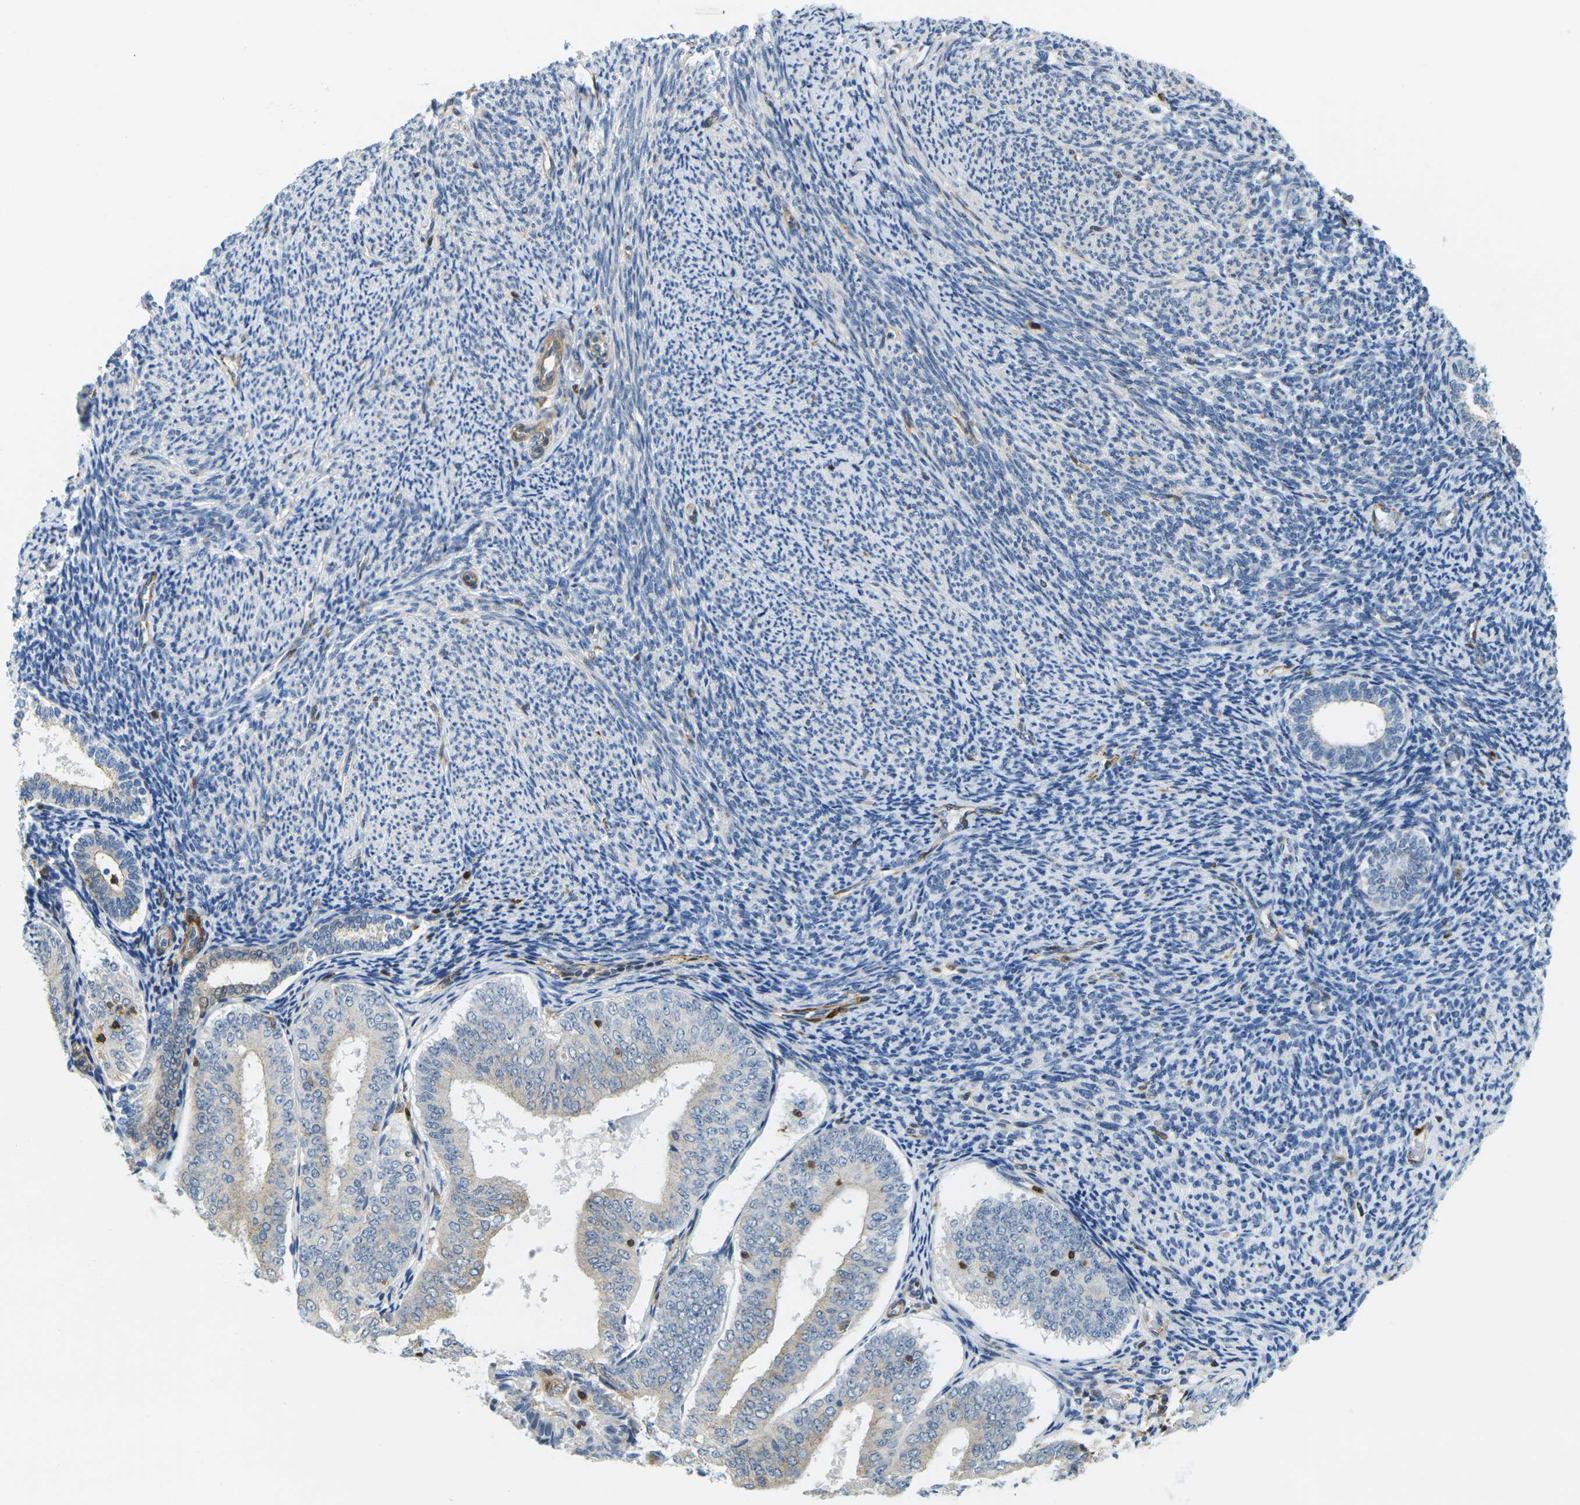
{"staining": {"intensity": "weak", "quantity": "<25%", "location": "cytoplasmic/membranous"}, "tissue": "endometrial cancer", "cell_type": "Tumor cells", "image_type": "cancer", "snomed": [{"axis": "morphology", "description": "Adenocarcinoma, NOS"}, {"axis": "topography", "description": "Endometrium"}], "caption": "This is an IHC micrograph of endometrial cancer (adenocarcinoma). There is no expression in tumor cells.", "gene": "LASP1", "patient": {"sex": "female", "age": 63}}